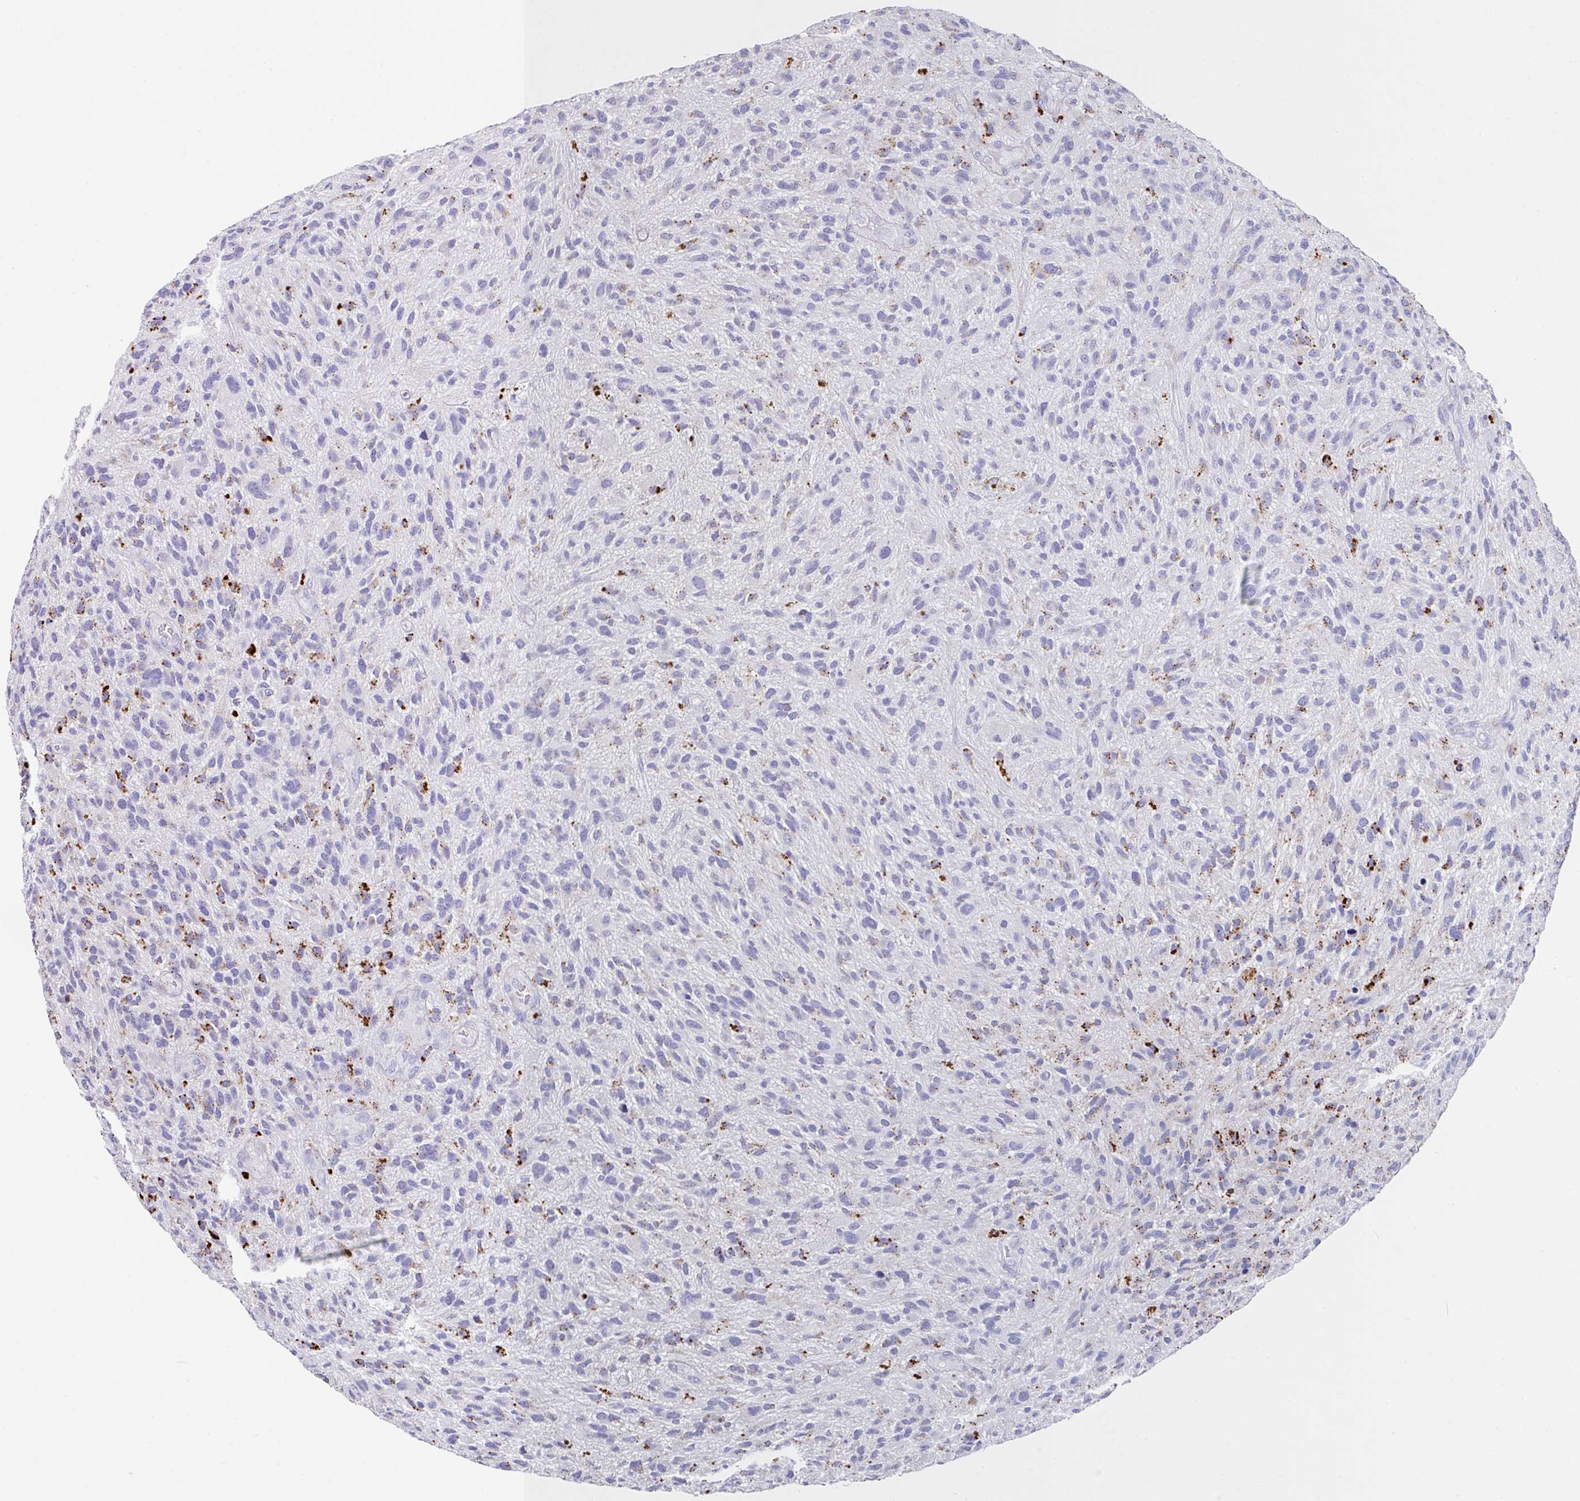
{"staining": {"intensity": "strong", "quantity": "<25%", "location": "cytoplasmic/membranous"}, "tissue": "glioma", "cell_type": "Tumor cells", "image_type": "cancer", "snomed": [{"axis": "morphology", "description": "Glioma, malignant, High grade"}, {"axis": "topography", "description": "Brain"}], "caption": "Malignant glioma (high-grade) stained with a brown dye reveals strong cytoplasmic/membranous positive expression in approximately <25% of tumor cells.", "gene": "CPVL", "patient": {"sex": "male", "age": 47}}